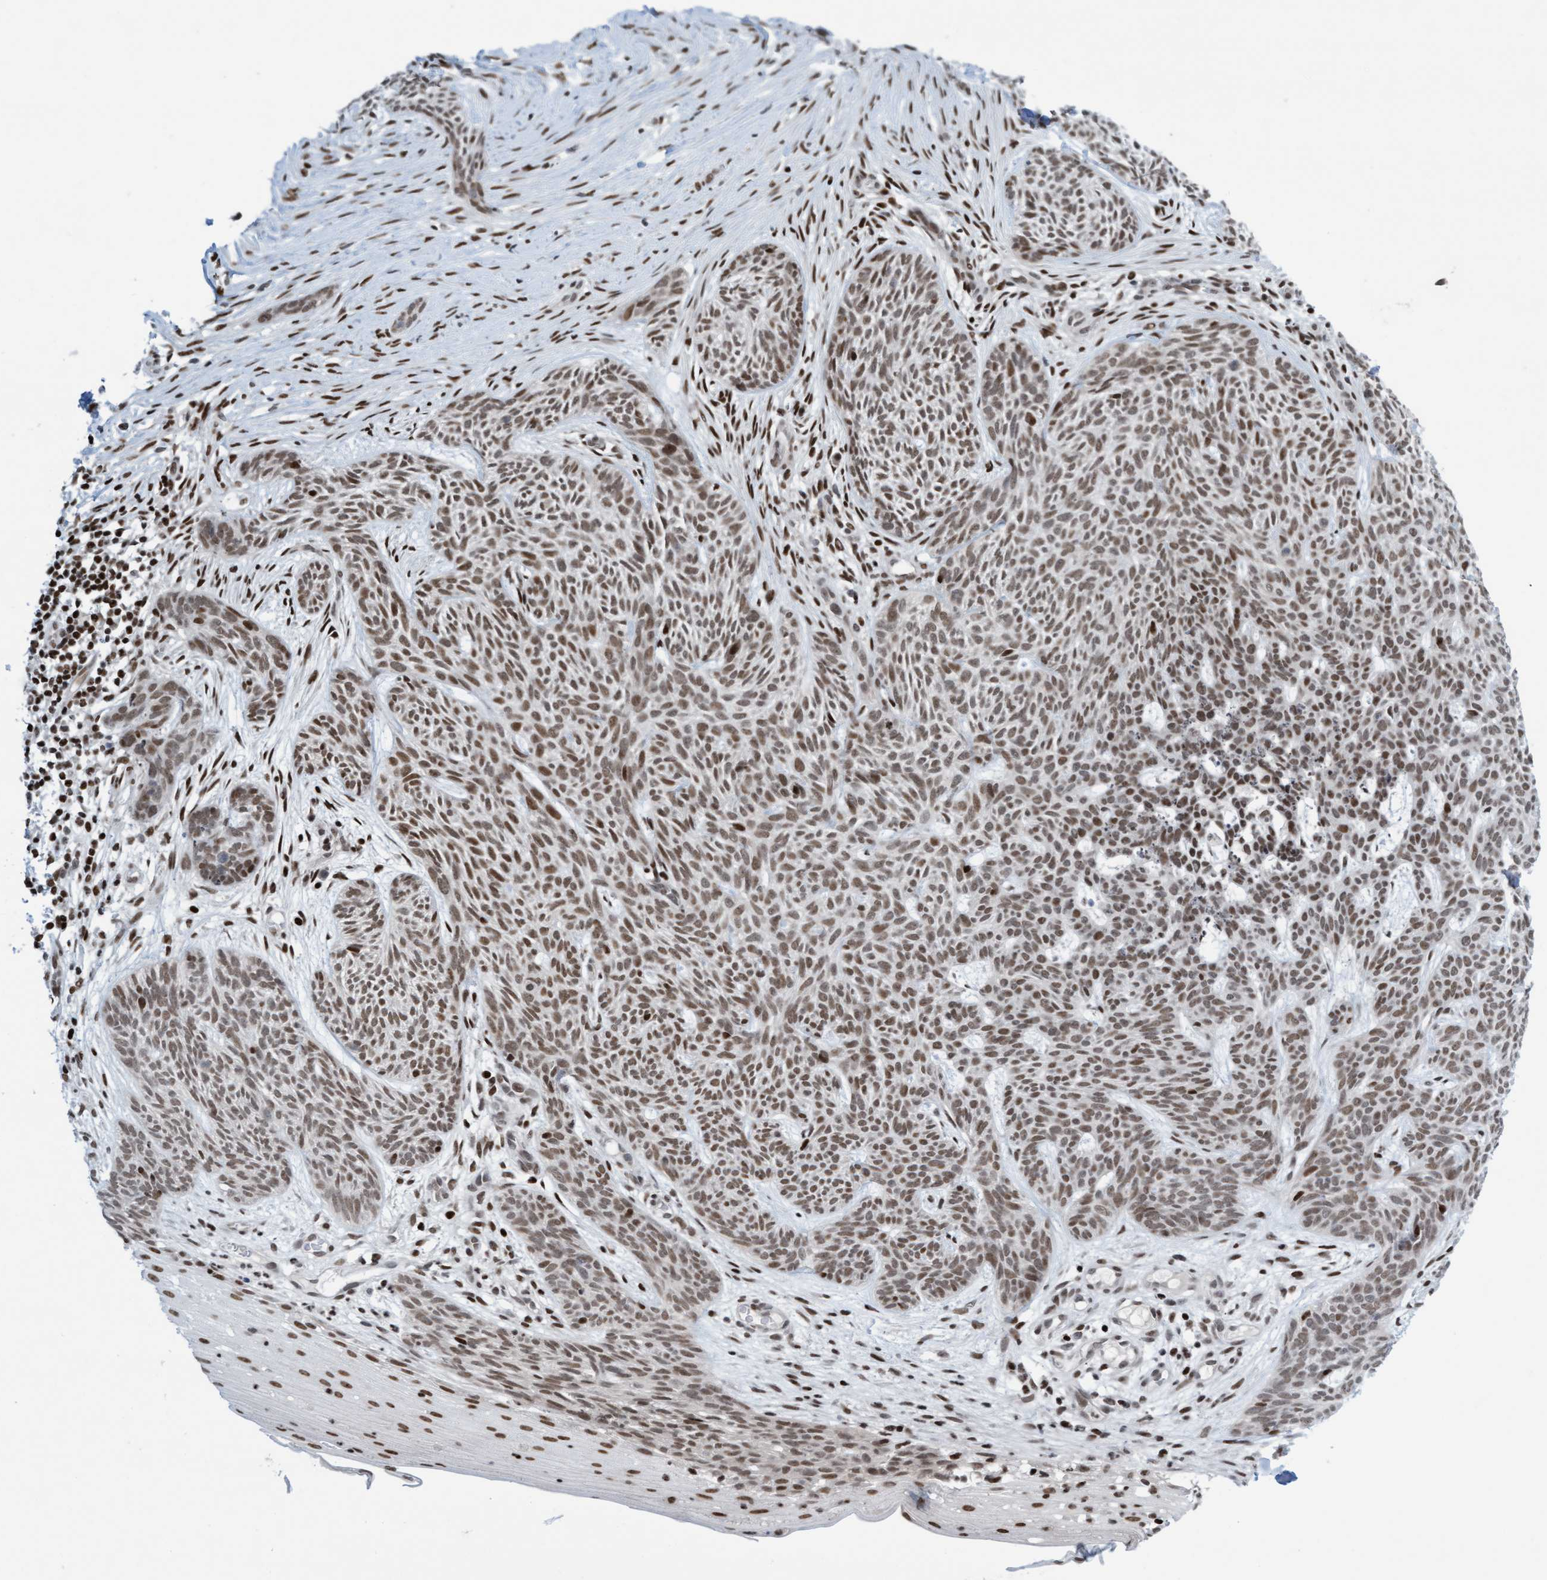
{"staining": {"intensity": "weak", "quantity": ">75%", "location": "nuclear"}, "tissue": "skin cancer", "cell_type": "Tumor cells", "image_type": "cancer", "snomed": [{"axis": "morphology", "description": "Basal cell carcinoma"}, {"axis": "topography", "description": "Skin"}], "caption": "Skin basal cell carcinoma stained with a protein marker displays weak staining in tumor cells.", "gene": "GLRX2", "patient": {"sex": "female", "age": 59}}